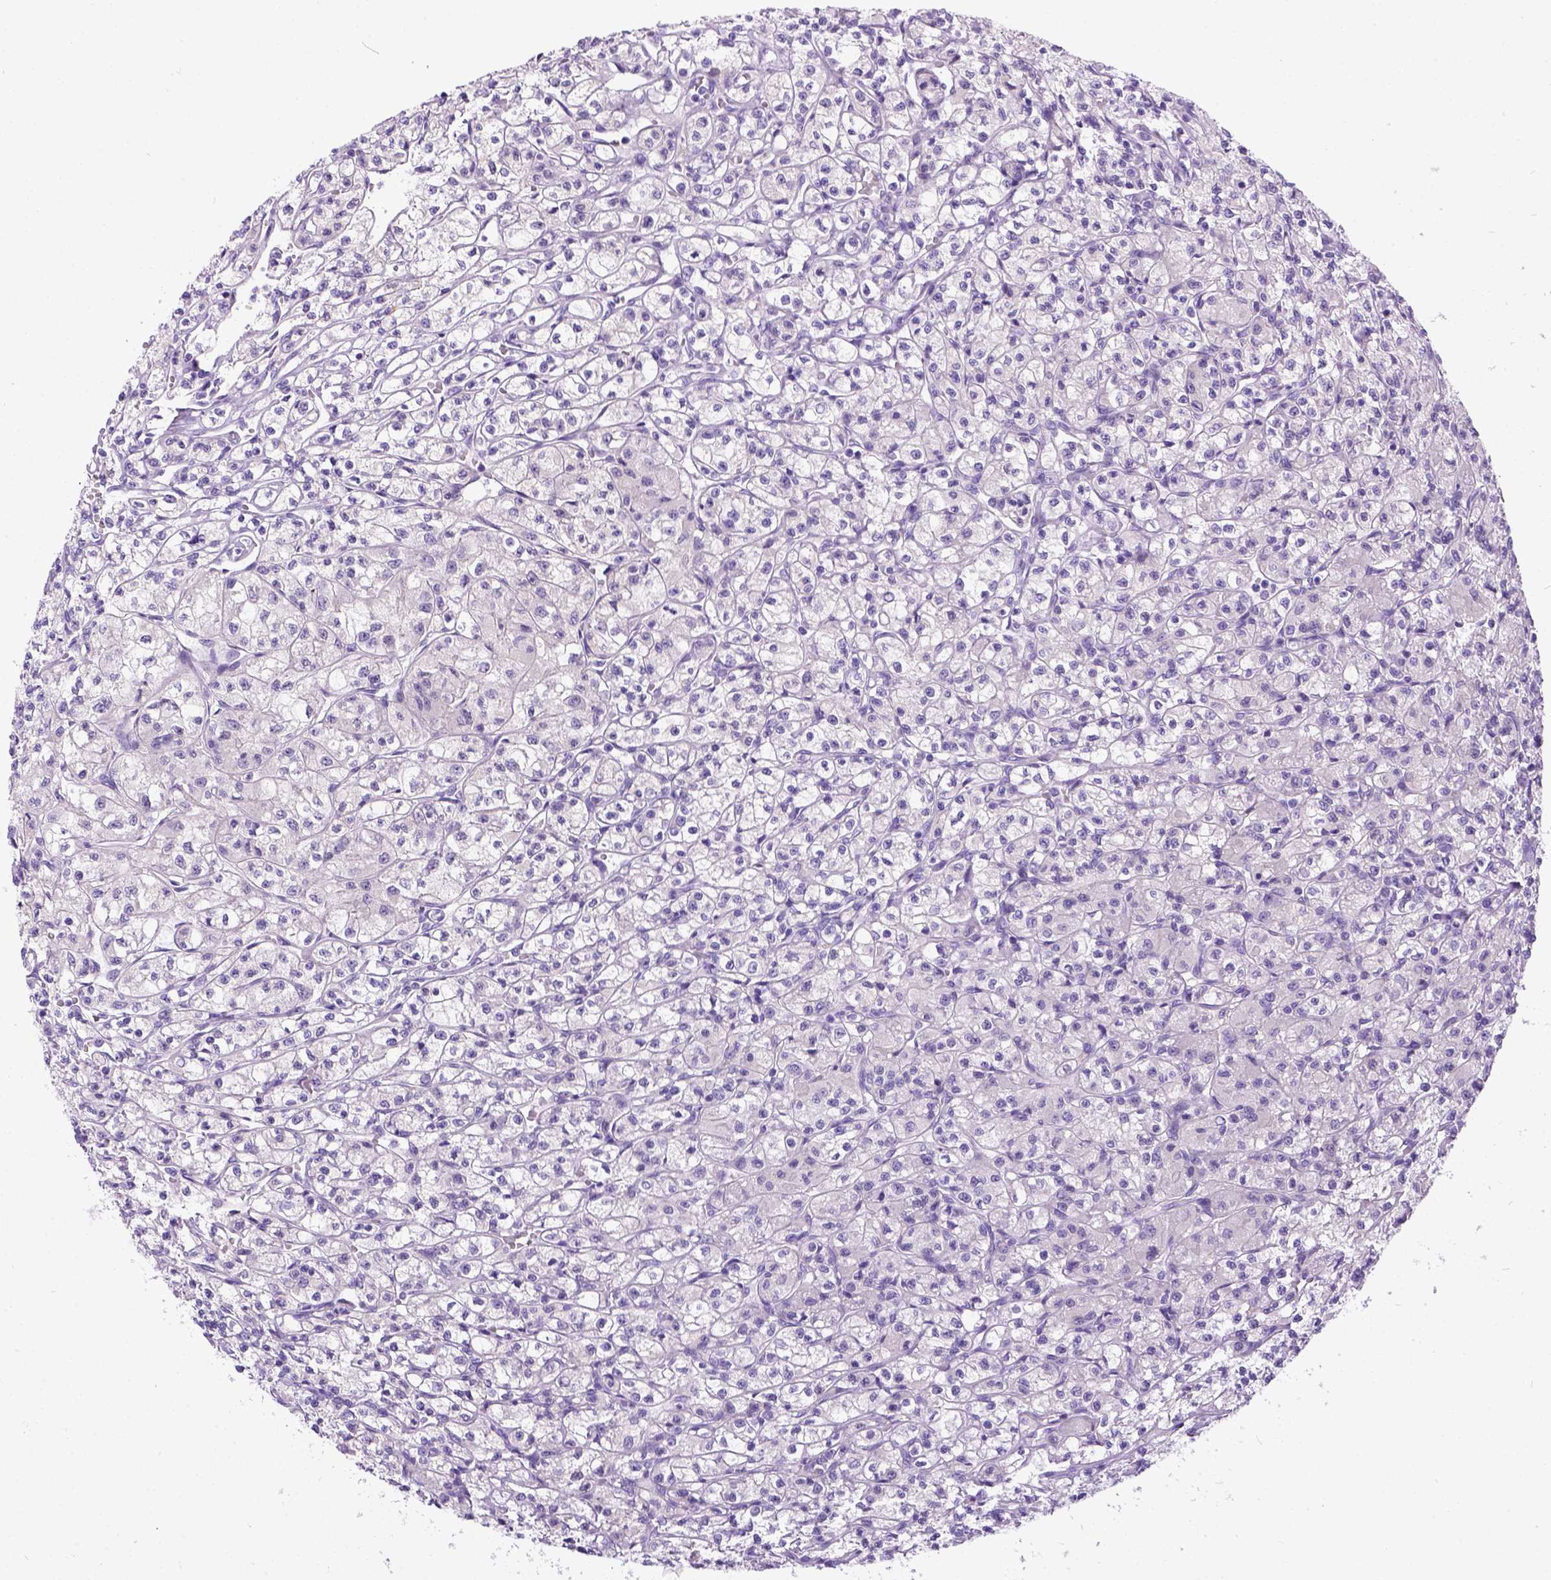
{"staining": {"intensity": "negative", "quantity": "none", "location": "none"}, "tissue": "renal cancer", "cell_type": "Tumor cells", "image_type": "cancer", "snomed": [{"axis": "morphology", "description": "Adenocarcinoma, NOS"}, {"axis": "topography", "description": "Kidney"}], "caption": "Protein analysis of renal cancer (adenocarcinoma) reveals no significant positivity in tumor cells.", "gene": "NEK5", "patient": {"sex": "female", "age": 70}}